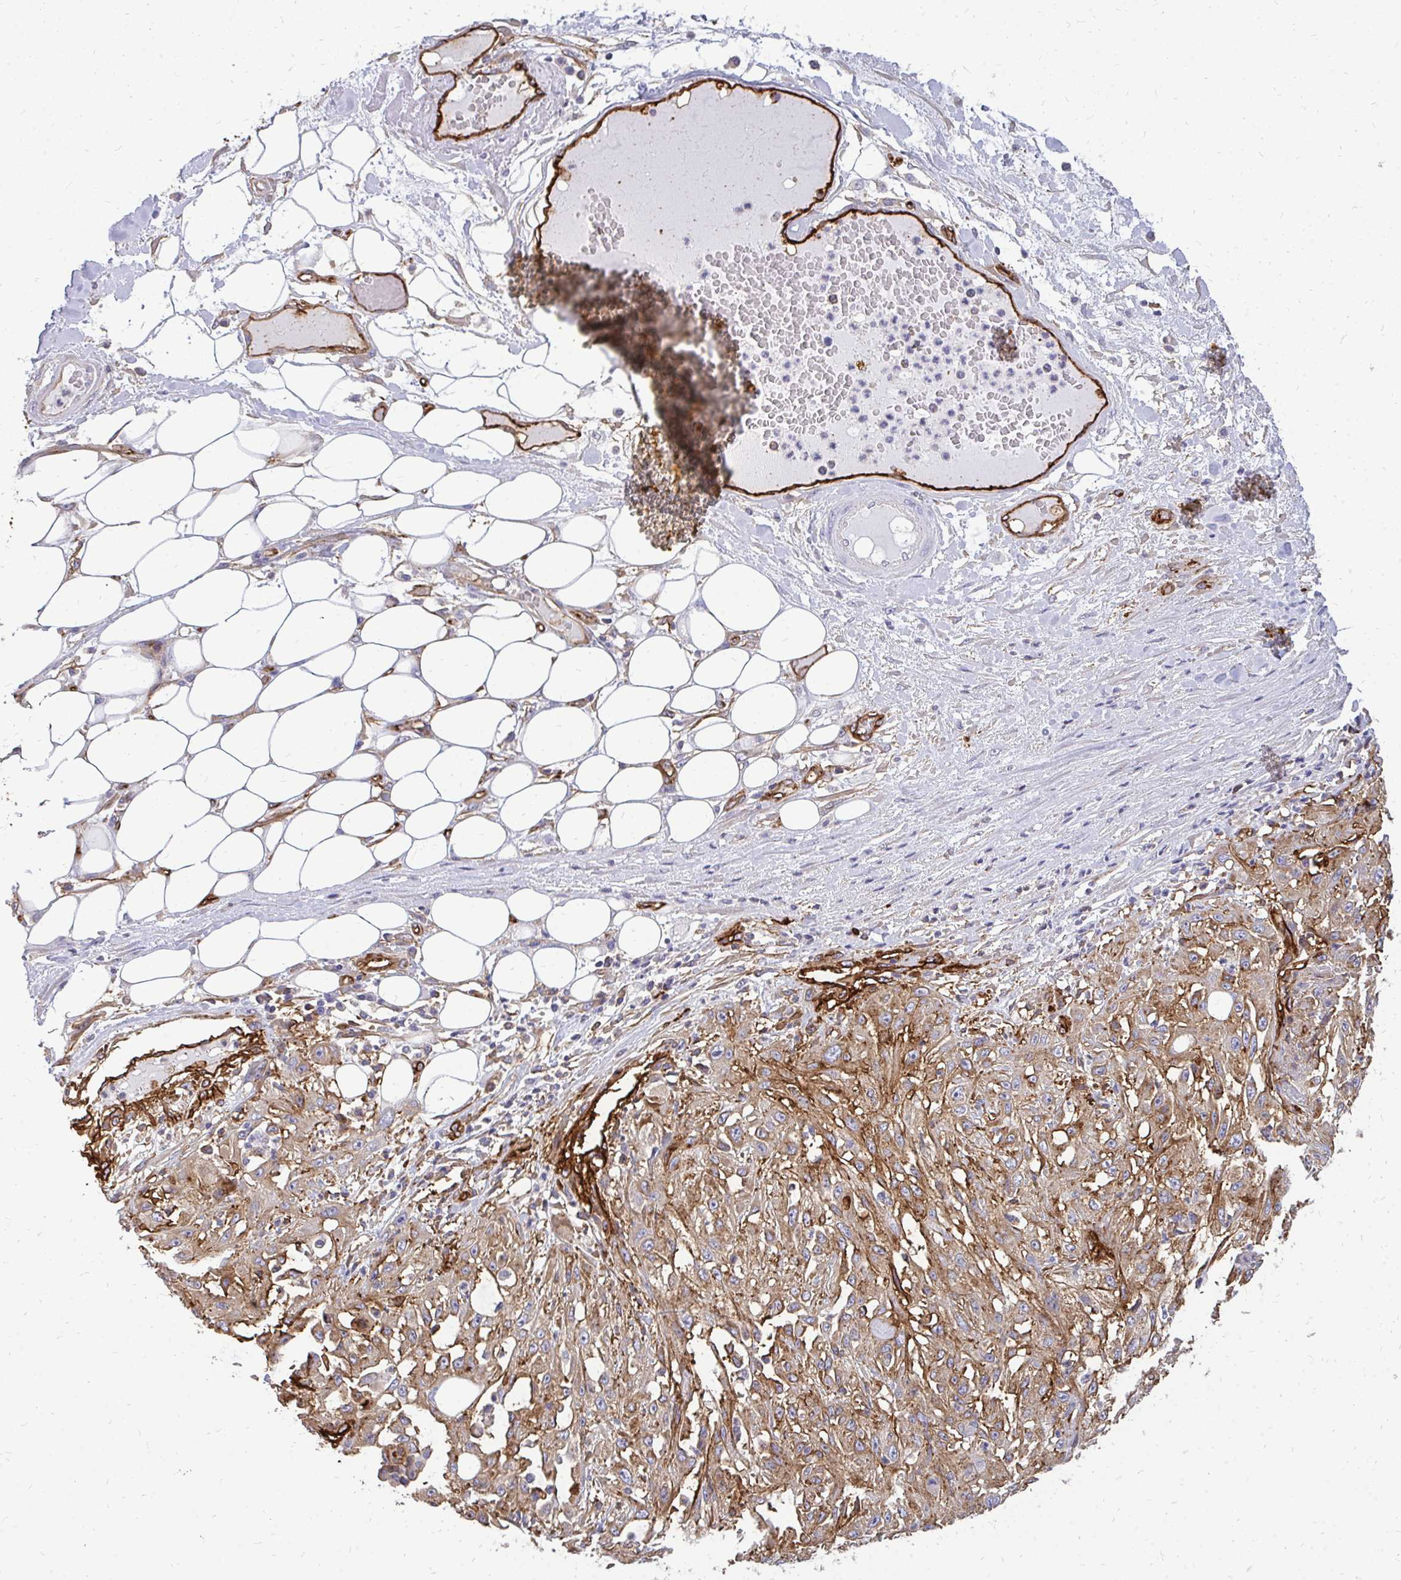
{"staining": {"intensity": "moderate", "quantity": ">75%", "location": "cytoplasmic/membranous"}, "tissue": "skin cancer", "cell_type": "Tumor cells", "image_type": "cancer", "snomed": [{"axis": "morphology", "description": "Squamous cell carcinoma, NOS"}, {"axis": "morphology", "description": "Squamous cell carcinoma, metastatic, NOS"}, {"axis": "topography", "description": "Skin"}, {"axis": "topography", "description": "Lymph node"}], "caption": "Immunohistochemical staining of human metastatic squamous cell carcinoma (skin) demonstrates medium levels of moderate cytoplasmic/membranous staining in about >75% of tumor cells.", "gene": "MARCKSL1", "patient": {"sex": "male", "age": 75}}